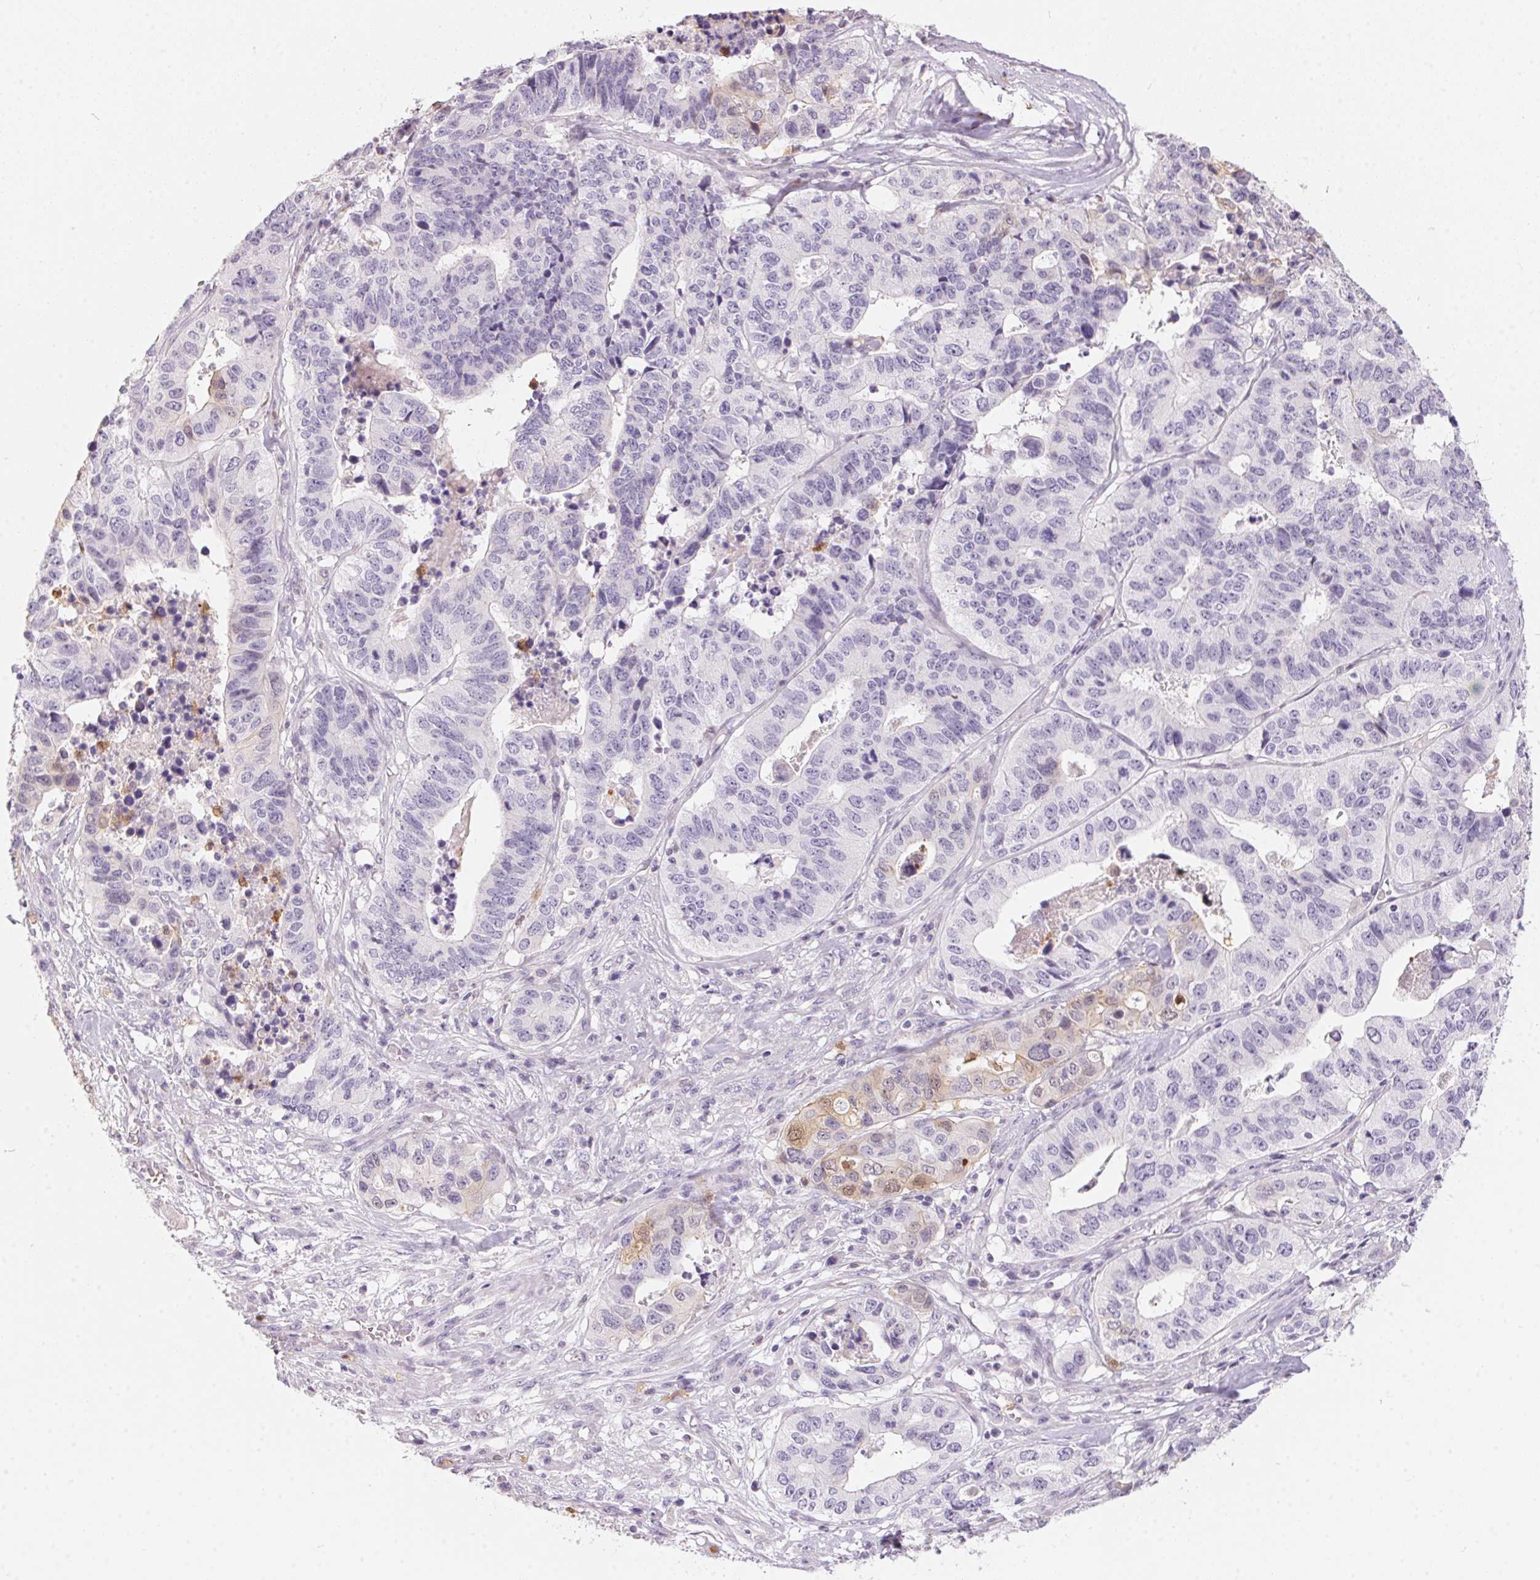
{"staining": {"intensity": "weak", "quantity": "<25%", "location": "cytoplasmic/membranous,nuclear"}, "tissue": "stomach cancer", "cell_type": "Tumor cells", "image_type": "cancer", "snomed": [{"axis": "morphology", "description": "Adenocarcinoma, NOS"}, {"axis": "topography", "description": "Stomach, upper"}], "caption": "This image is of stomach adenocarcinoma stained with immunohistochemistry (IHC) to label a protein in brown with the nuclei are counter-stained blue. There is no staining in tumor cells. The staining was performed using DAB to visualize the protein expression in brown, while the nuclei were stained in blue with hematoxylin (Magnification: 20x).", "gene": "SERPINB1", "patient": {"sex": "female", "age": 67}}